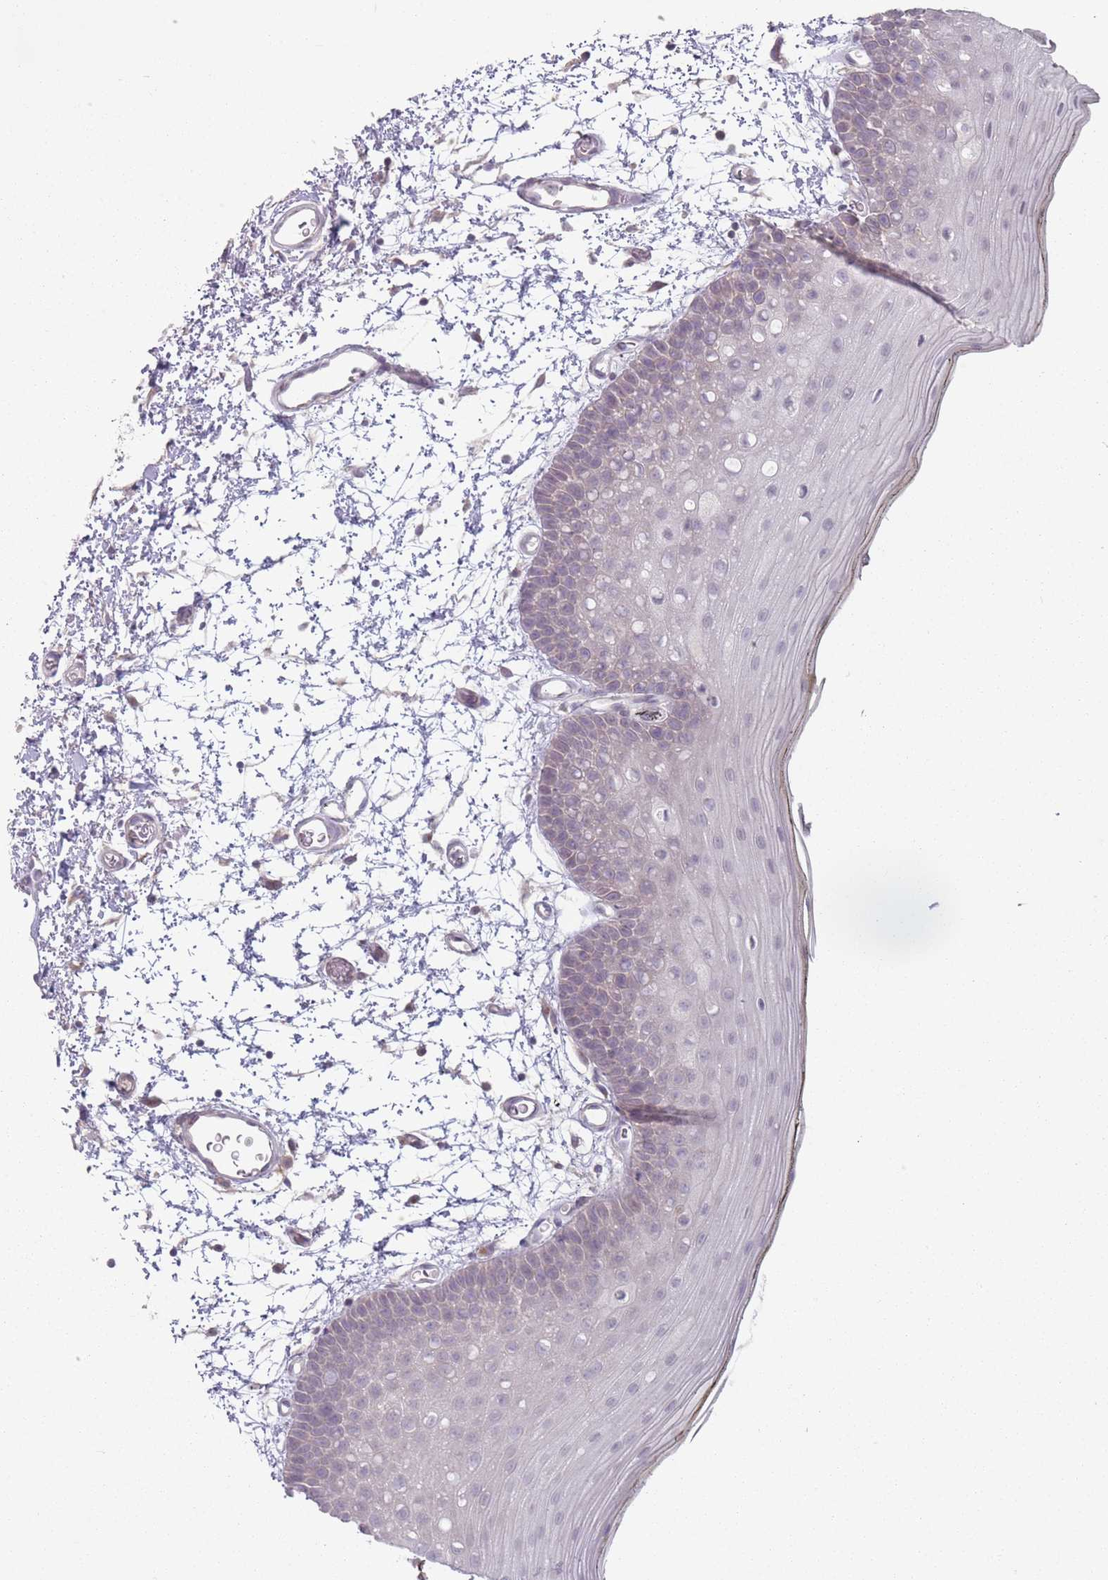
{"staining": {"intensity": "weak", "quantity": "<25%", "location": "cytoplasmic/membranous"}, "tissue": "oral mucosa", "cell_type": "Squamous epithelial cells", "image_type": "normal", "snomed": [{"axis": "morphology", "description": "Normal tissue, NOS"}, {"axis": "topography", "description": "Oral tissue"}, {"axis": "topography", "description": "Tounge, NOS"}], "caption": "This is an IHC micrograph of unremarkable oral mucosa. There is no staining in squamous epithelial cells.", "gene": "AKAIN1", "patient": {"sex": "female", "age": 81}}